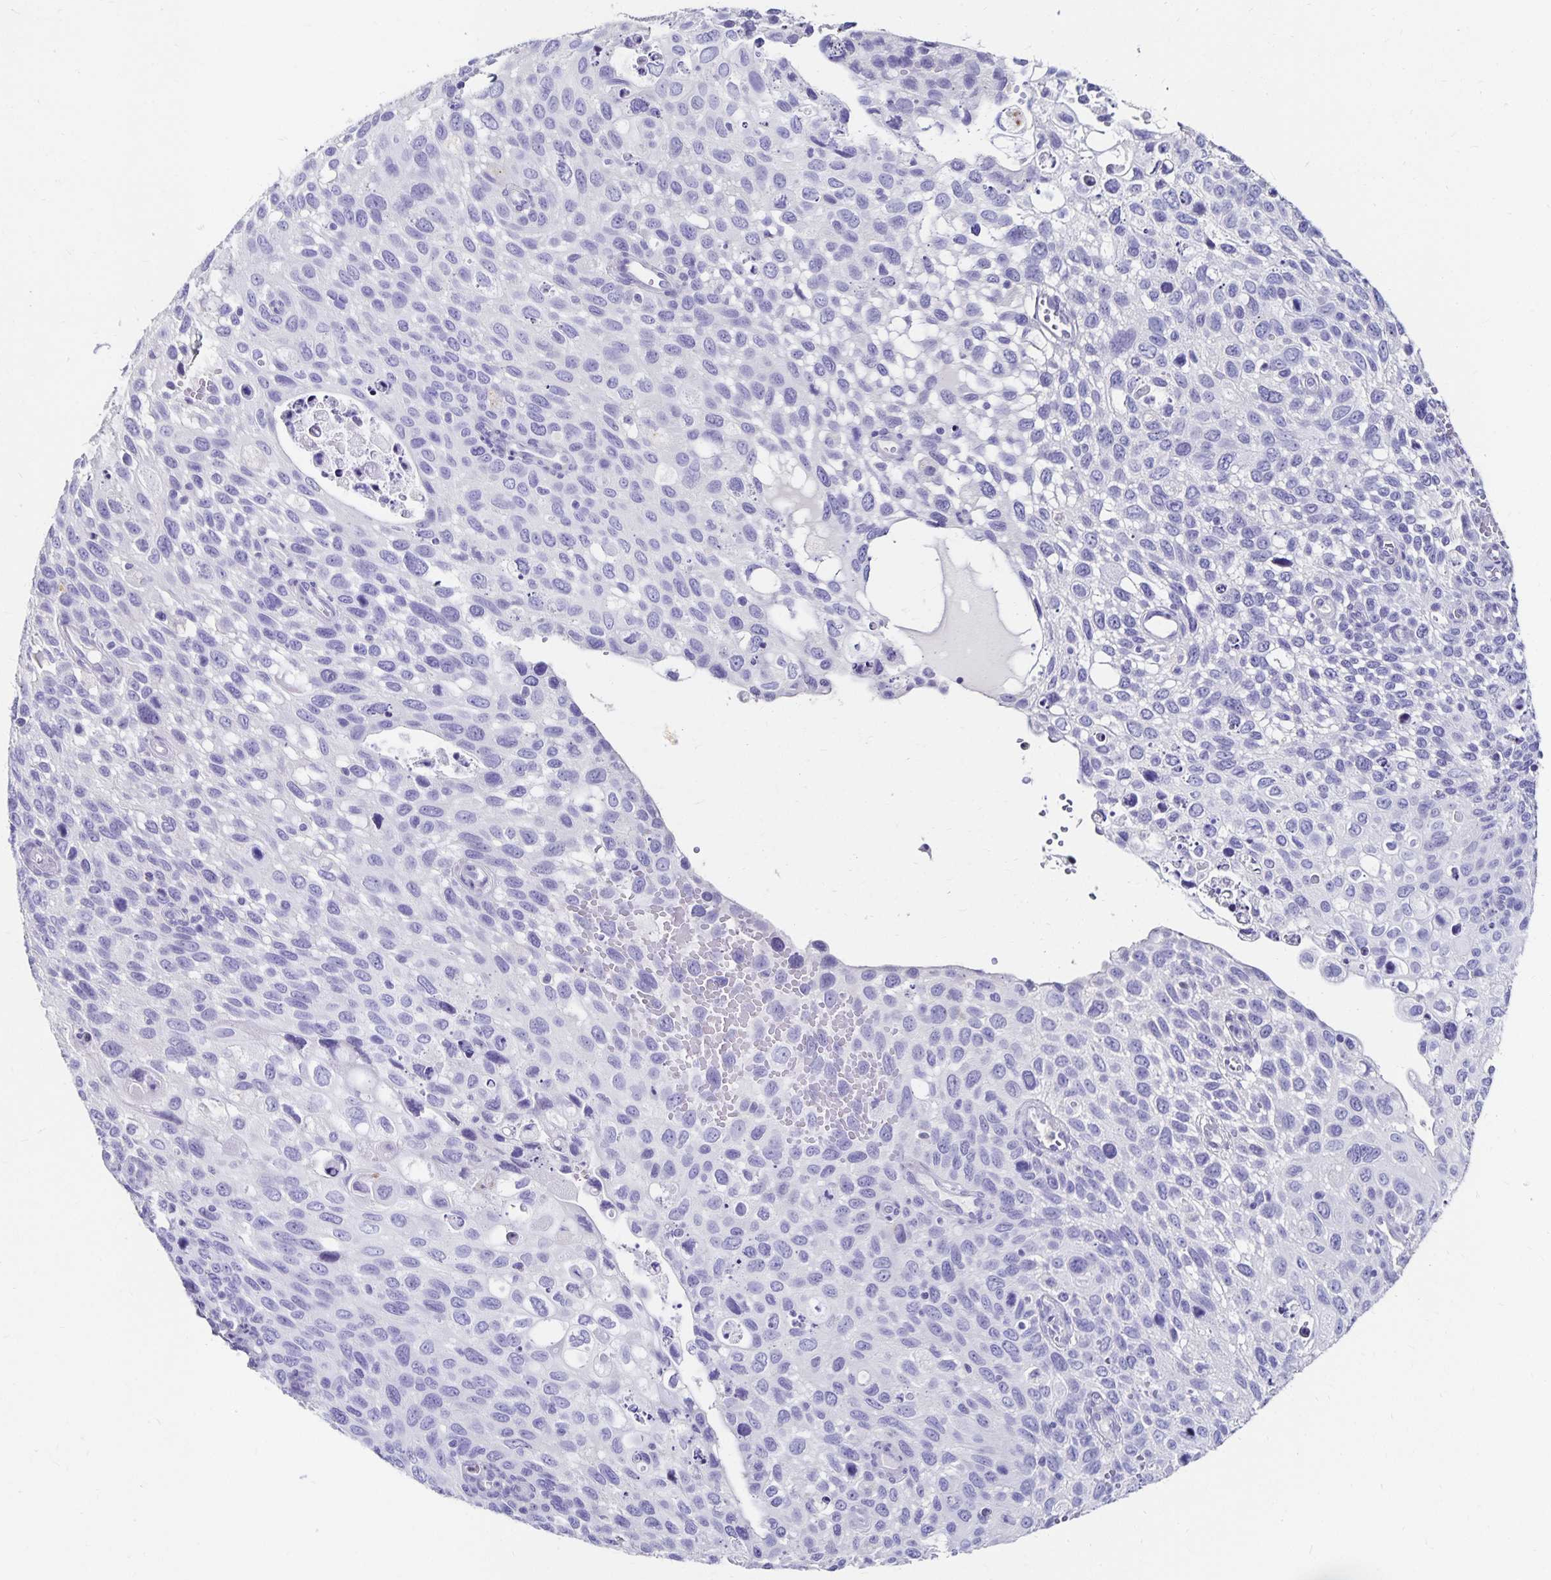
{"staining": {"intensity": "negative", "quantity": "none", "location": "none"}, "tissue": "cervical cancer", "cell_type": "Tumor cells", "image_type": "cancer", "snomed": [{"axis": "morphology", "description": "Squamous cell carcinoma, NOS"}, {"axis": "topography", "description": "Cervix"}], "caption": "The image reveals no staining of tumor cells in cervical cancer (squamous cell carcinoma).", "gene": "DYNLT4", "patient": {"sex": "female", "age": 70}}